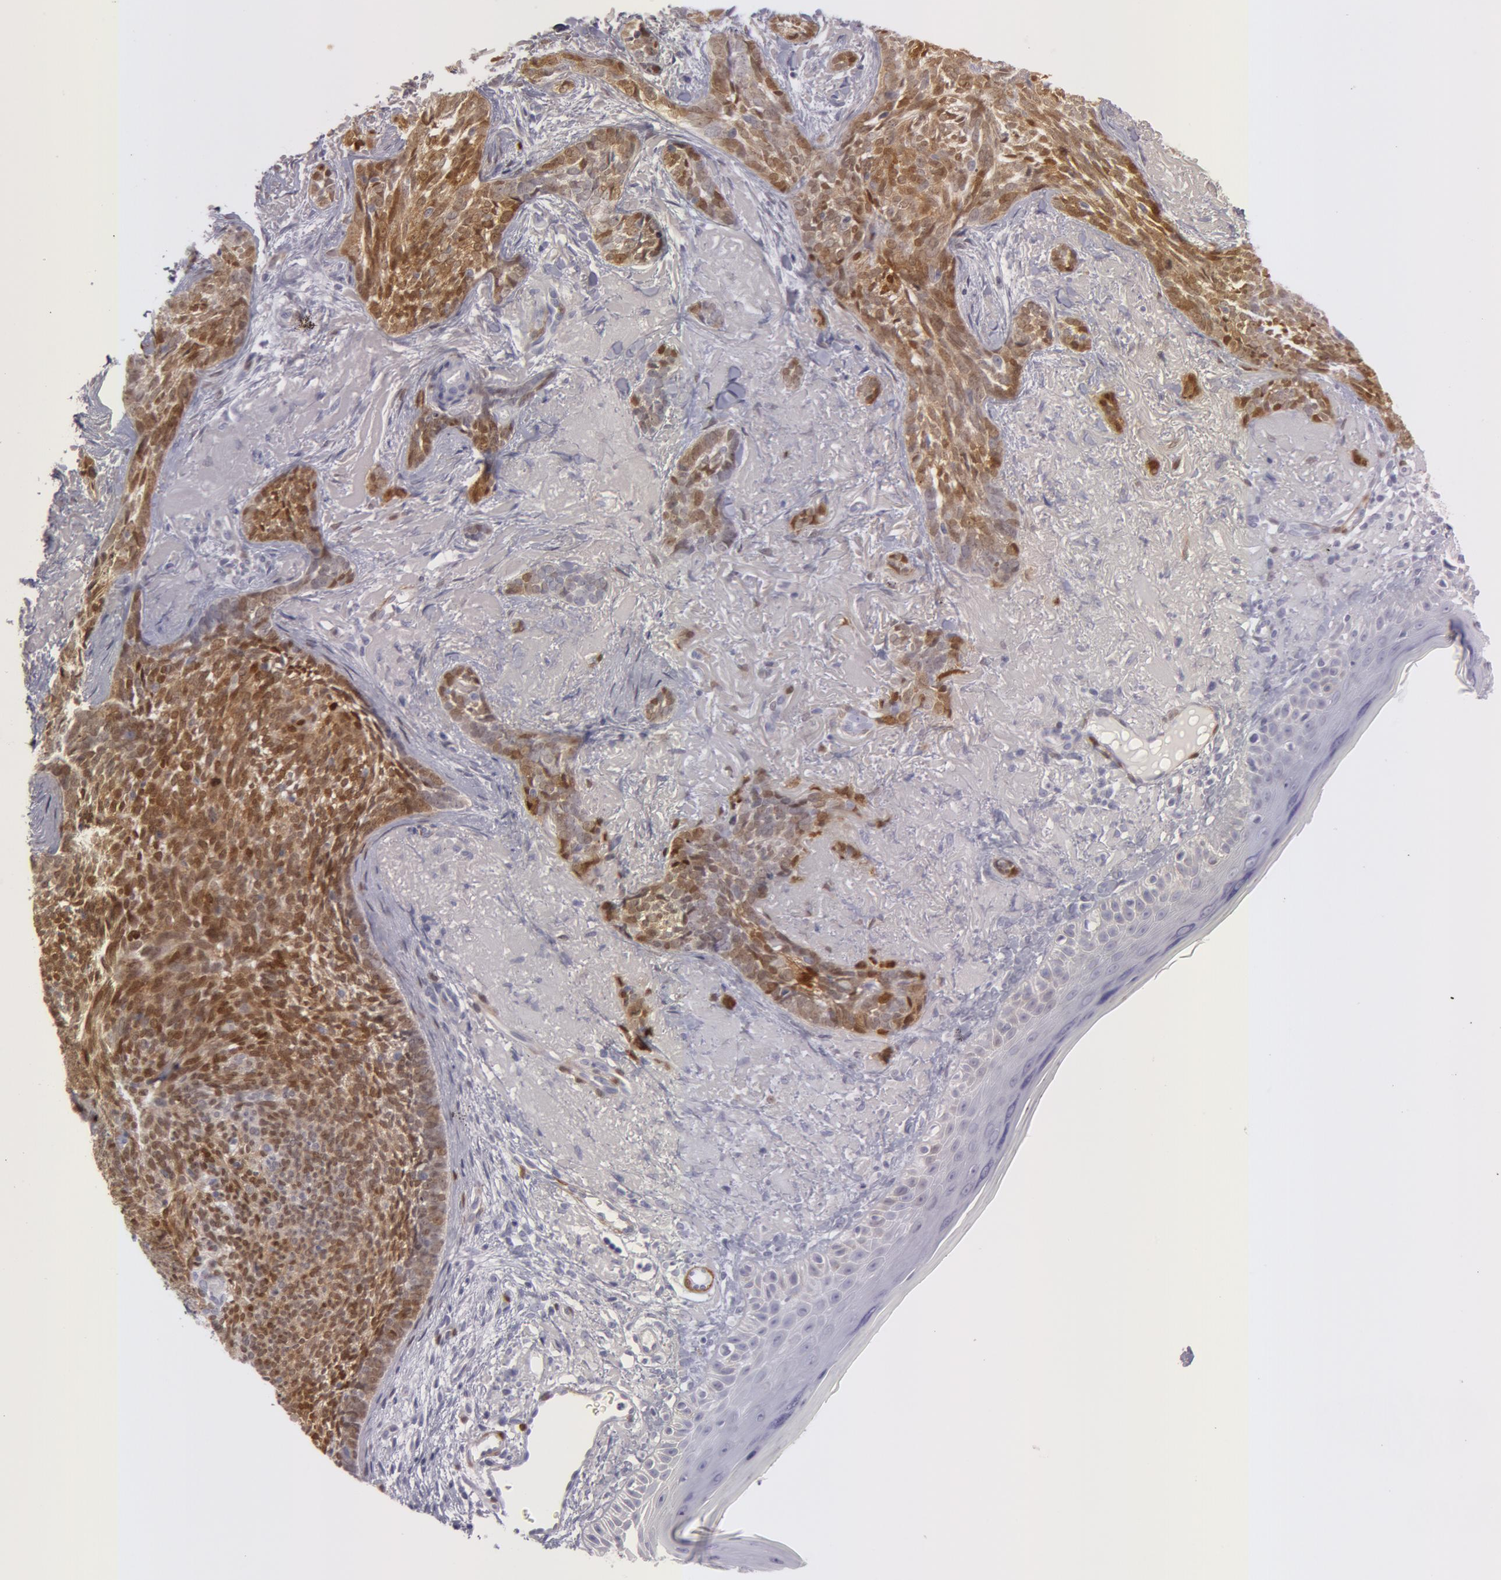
{"staining": {"intensity": "moderate", "quantity": ">75%", "location": "cytoplasmic/membranous,nuclear"}, "tissue": "skin cancer", "cell_type": "Tumor cells", "image_type": "cancer", "snomed": [{"axis": "morphology", "description": "Basal cell carcinoma"}, {"axis": "topography", "description": "Skin"}], "caption": "Human skin cancer stained with a protein marker displays moderate staining in tumor cells.", "gene": "TAGLN", "patient": {"sex": "female", "age": 81}}